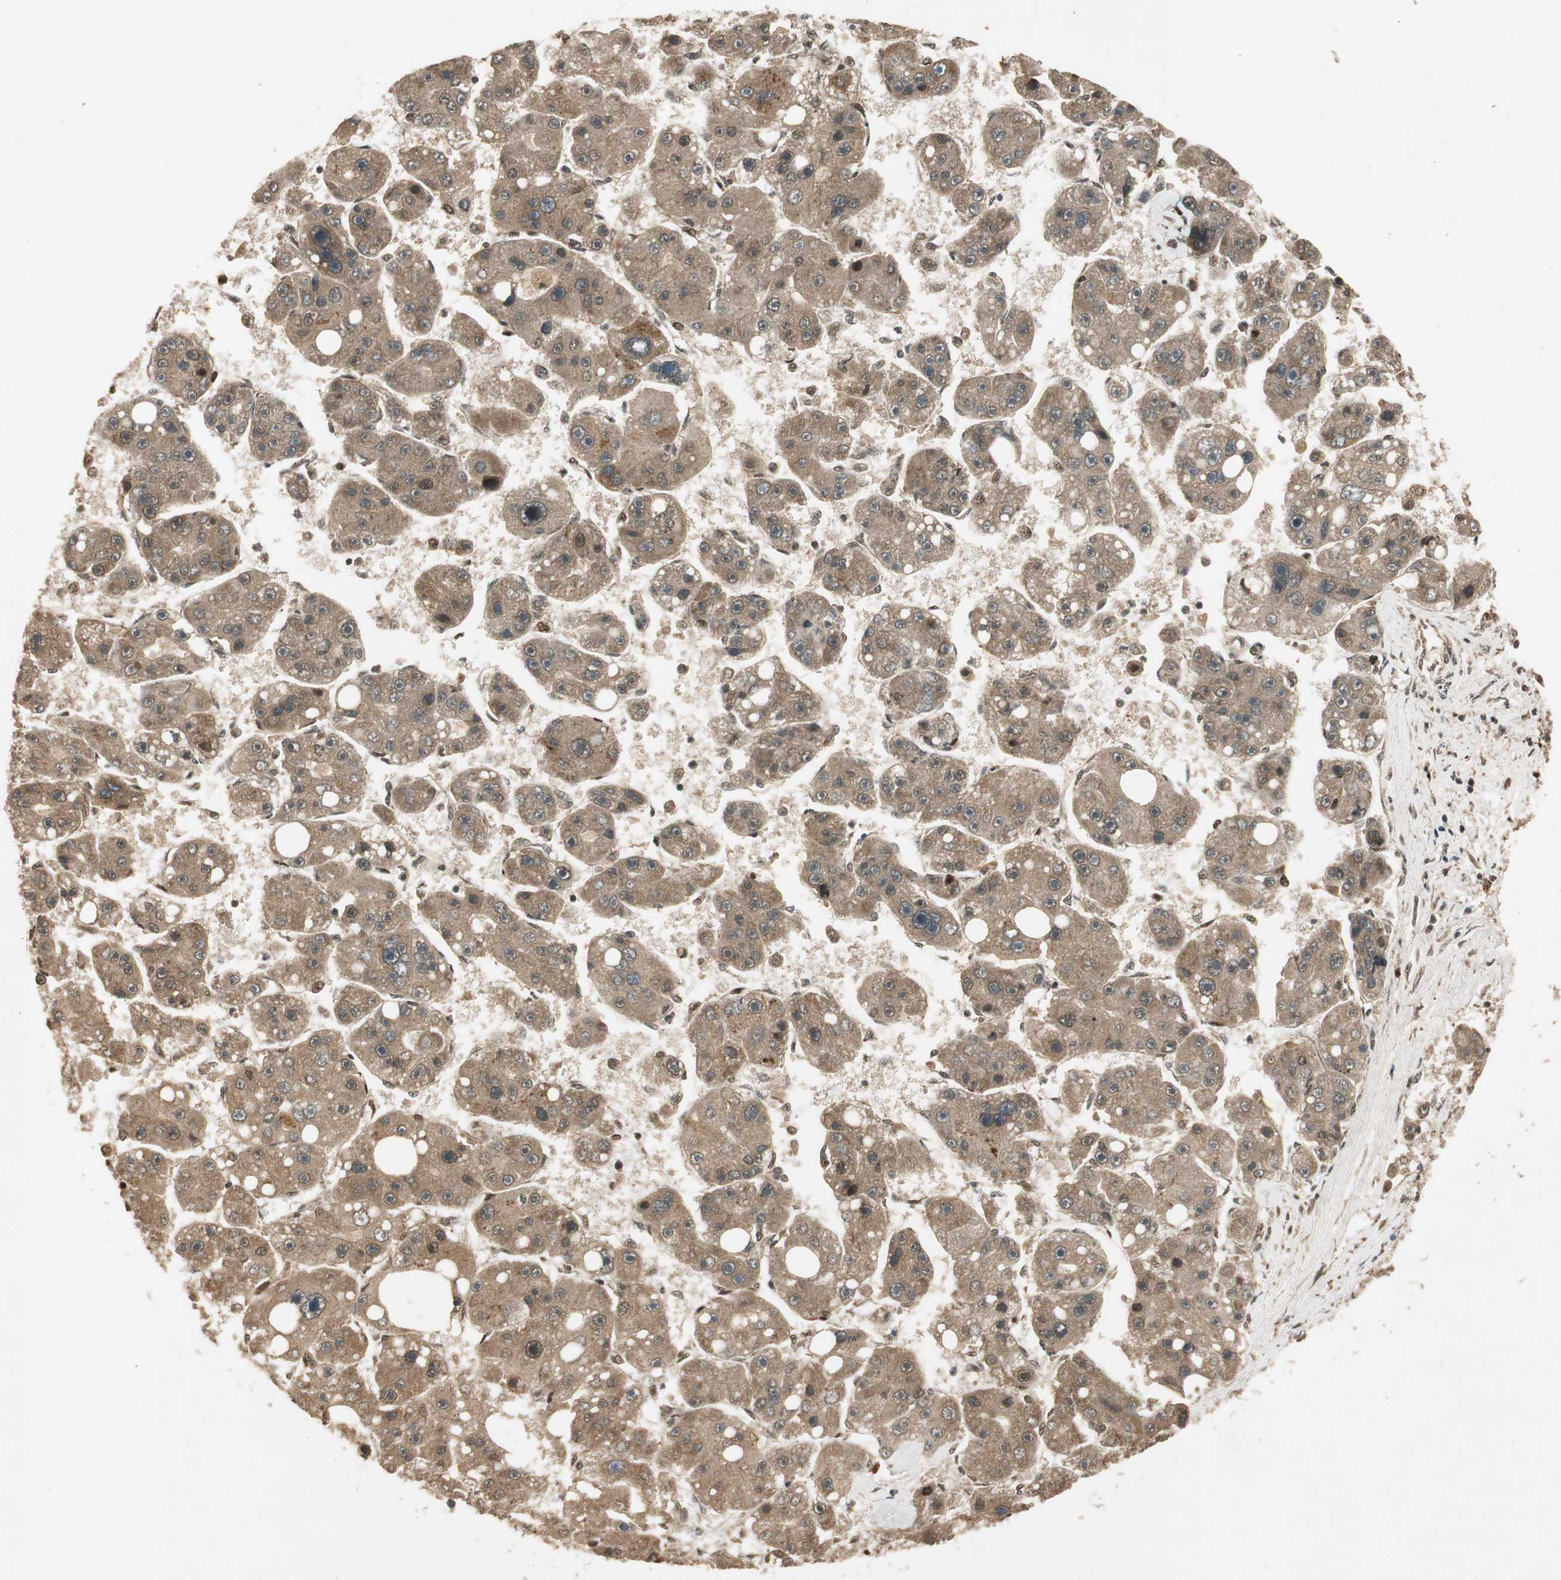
{"staining": {"intensity": "moderate", "quantity": ">75%", "location": "cytoplasmic/membranous,nuclear"}, "tissue": "liver cancer", "cell_type": "Tumor cells", "image_type": "cancer", "snomed": [{"axis": "morphology", "description": "Carcinoma, Hepatocellular, NOS"}, {"axis": "topography", "description": "Liver"}], "caption": "Protein expression analysis of human liver hepatocellular carcinoma reveals moderate cytoplasmic/membranous and nuclear expression in approximately >75% of tumor cells.", "gene": "RPA3", "patient": {"sex": "female", "age": 61}}